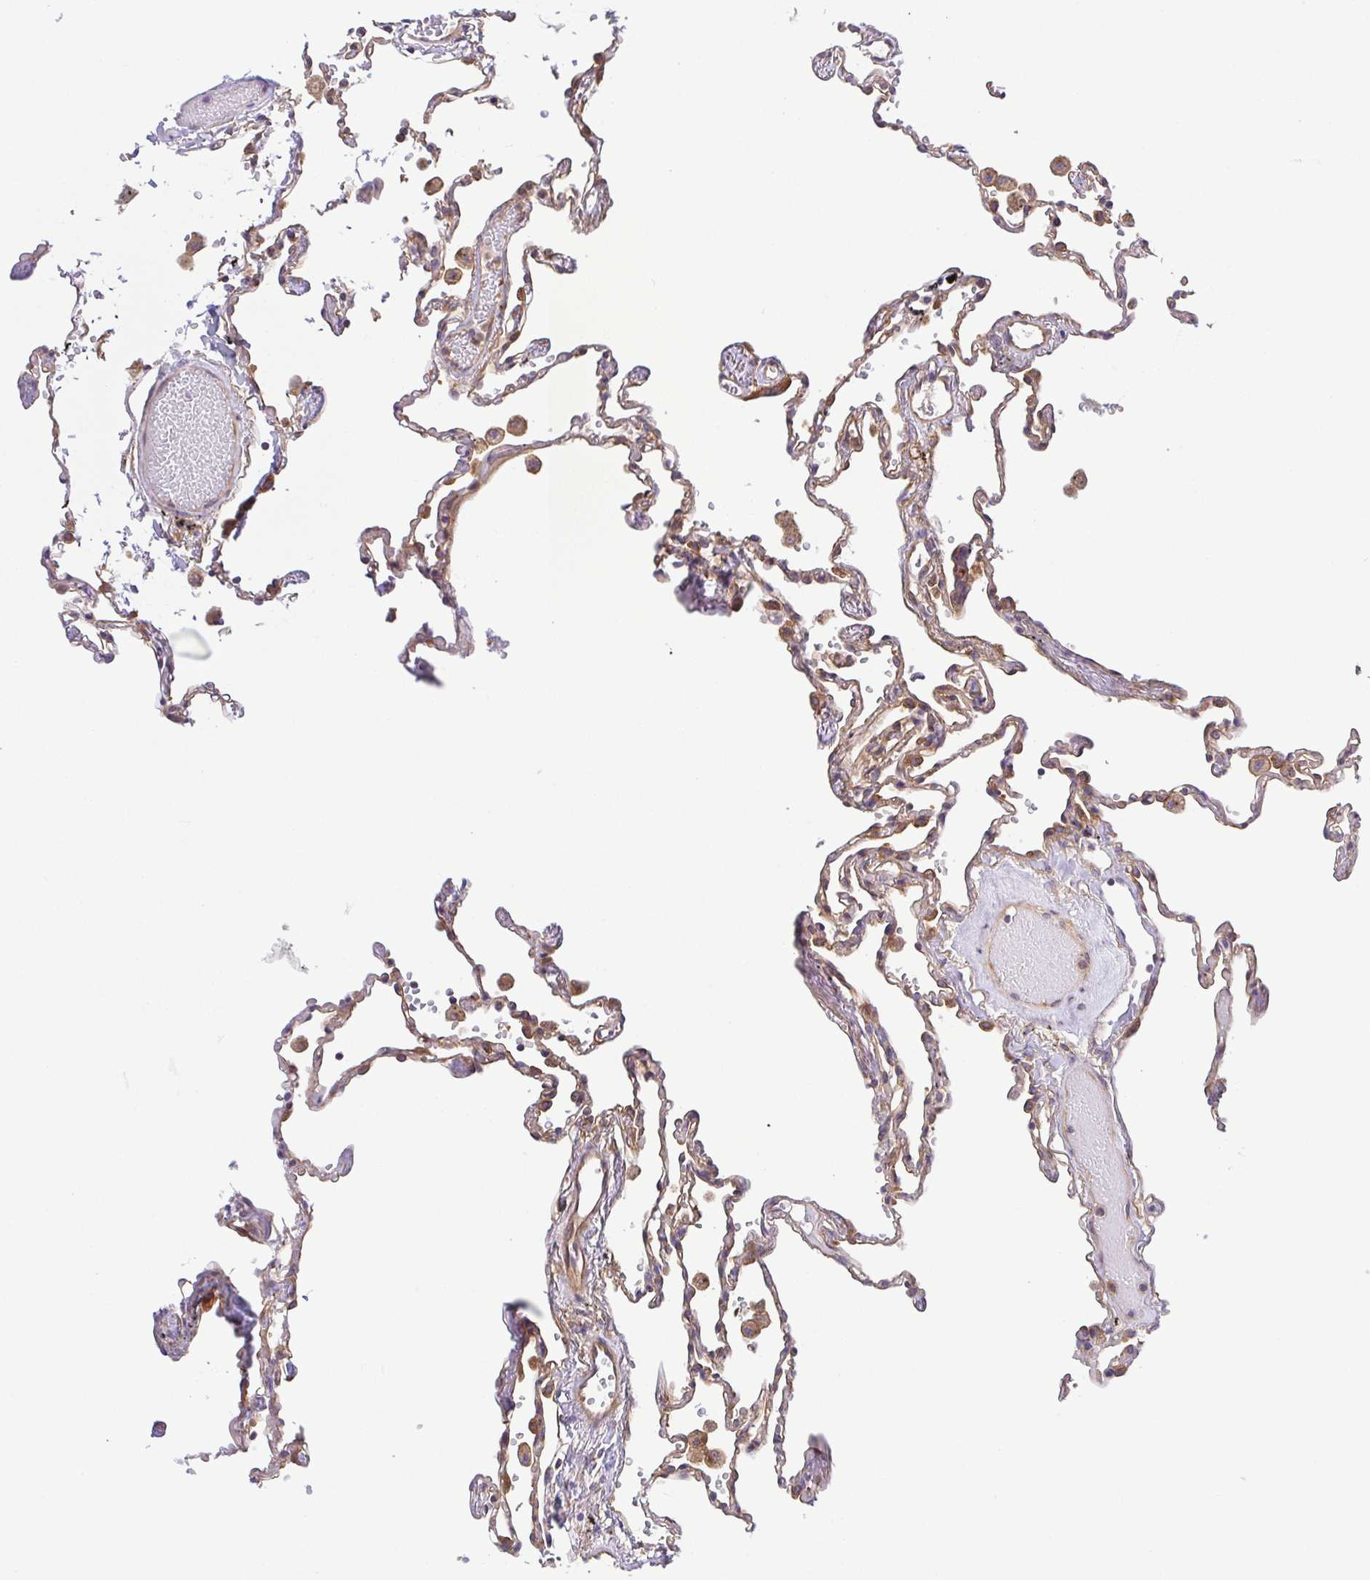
{"staining": {"intensity": "moderate", "quantity": "25%-75%", "location": "cytoplasmic/membranous"}, "tissue": "lung", "cell_type": "Alveolar cells", "image_type": "normal", "snomed": [{"axis": "morphology", "description": "Normal tissue, NOS"}, {"axis": "topography", "description": "Lung"}], "caption": "Protein staining shows moderate cytoplasmic/membranous staining in about 25%-75% of alveolar cells in unremarkable lung.", "gene": "KIF5B", "patient": {"sex": "female", "age": 67}}